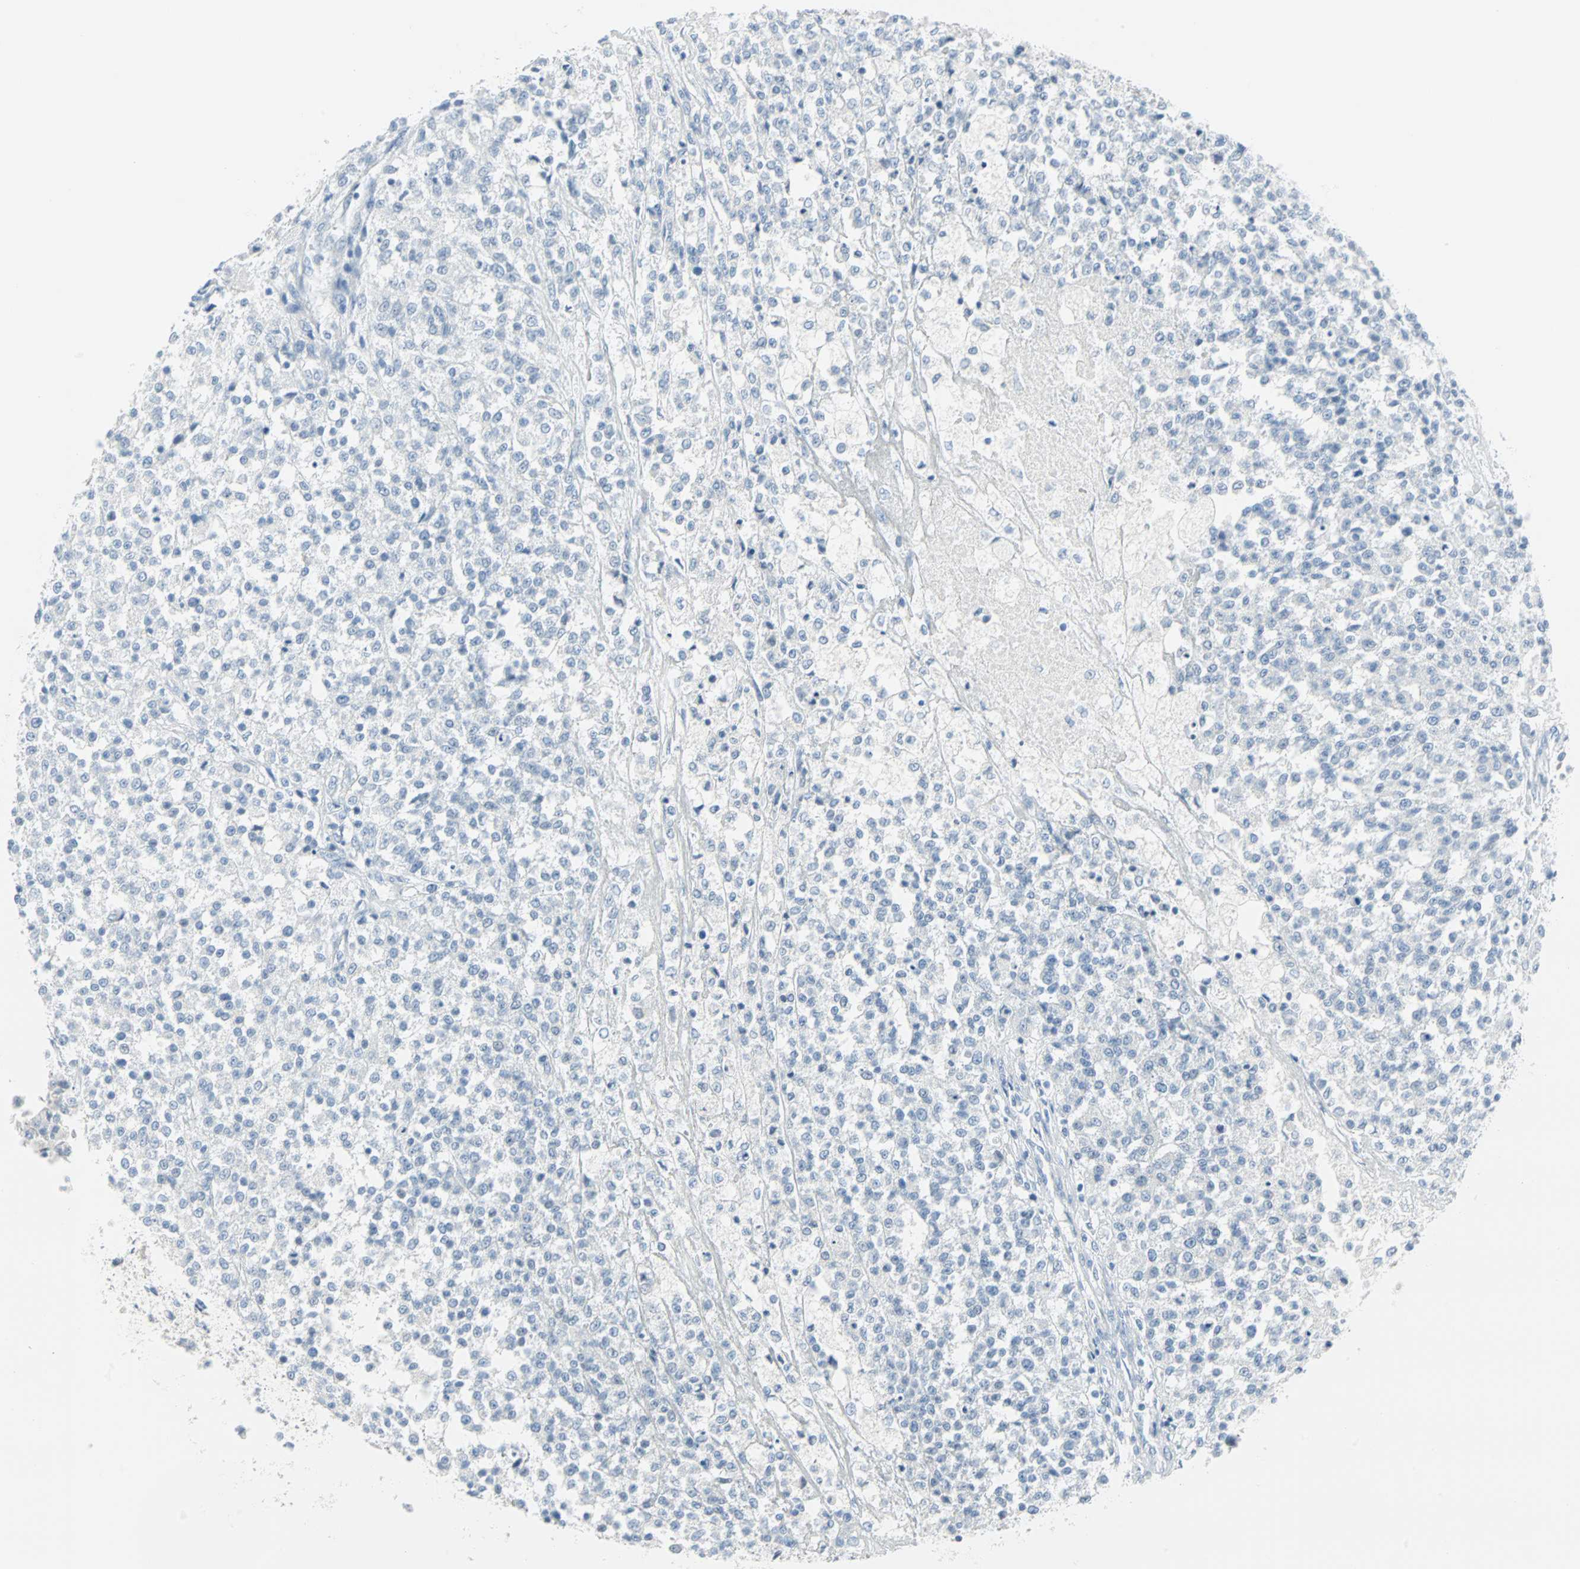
{"staining": {"intensity": "negative", "quantity": "none", "location": "none"}, "tissue": "testis cancer", "cell_type": "Tumor cells", "image_type": "cancer", "snomed": [{"axis": "morphology", "description": "Seminoma, NOS"}, {"axis": "topography", "description": "Testis"}], "caption": "Human testis cancer stained for a protein using immunohistochemistry (IHC) reveals no staining in tumor cells.", "gene": "STX1A", "patient": {"sex": "male", "age": 59}}